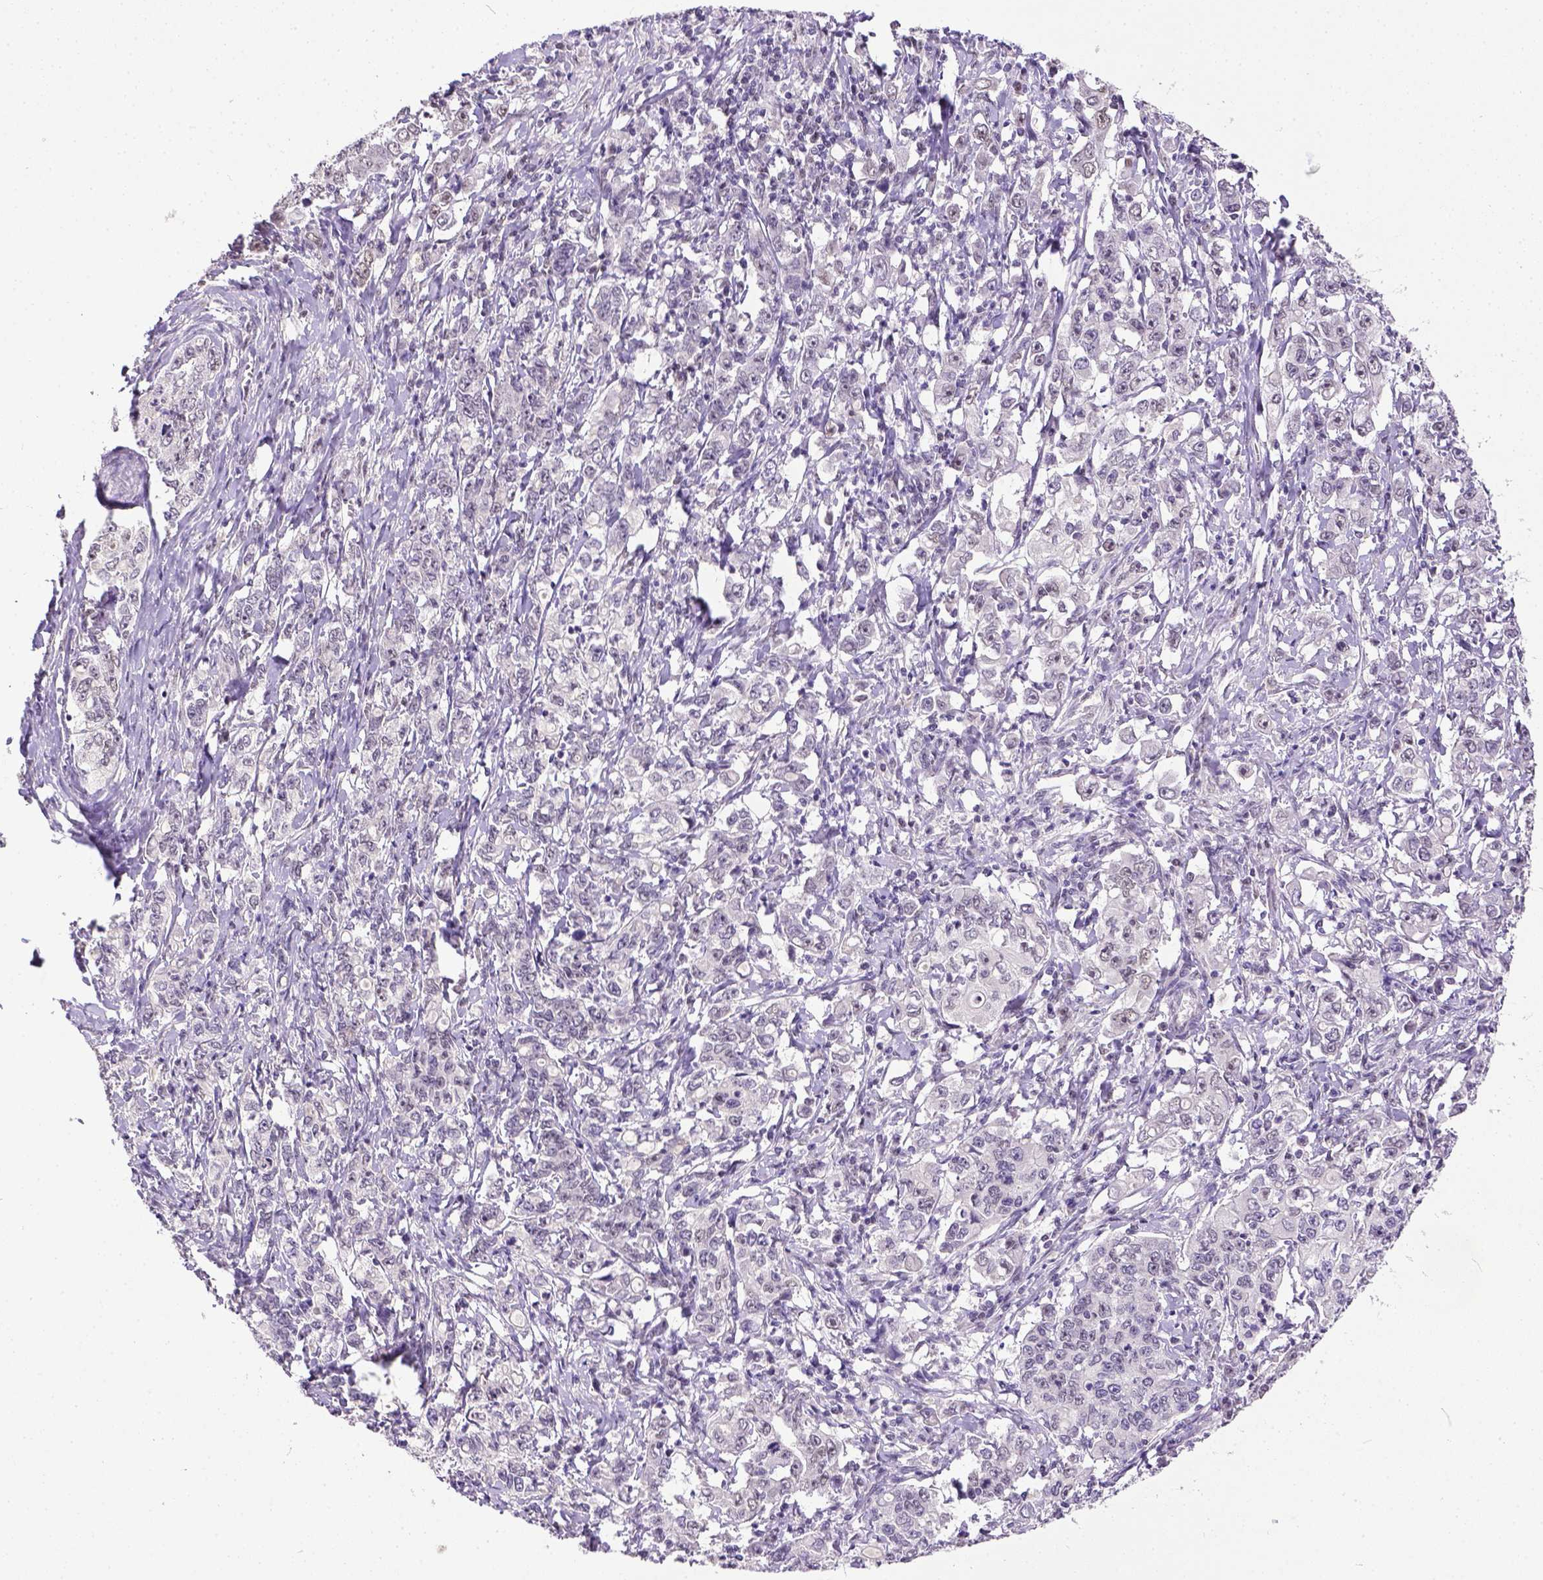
{"staining": {"intensity": "negative", "quantity": "none", "location": "none"}, "tissue": "stomach cancer", "cell_type": "Tumor cells", "image_type": "cancer", "snomed": [{"axis": "morphology", "description": "Adenocarcinoma, NOS"}, {"axis": "topography", "description": "Stomach, lower"}], "caption": "Immunohistochemistry (IHC) image of neoplastic tissue: stomach adenocarcinoma stained with DAB shows no significant protein staining in tumor cells.", "gene": "ERCC1", "patient": {"sex": "female", "age": 72}}